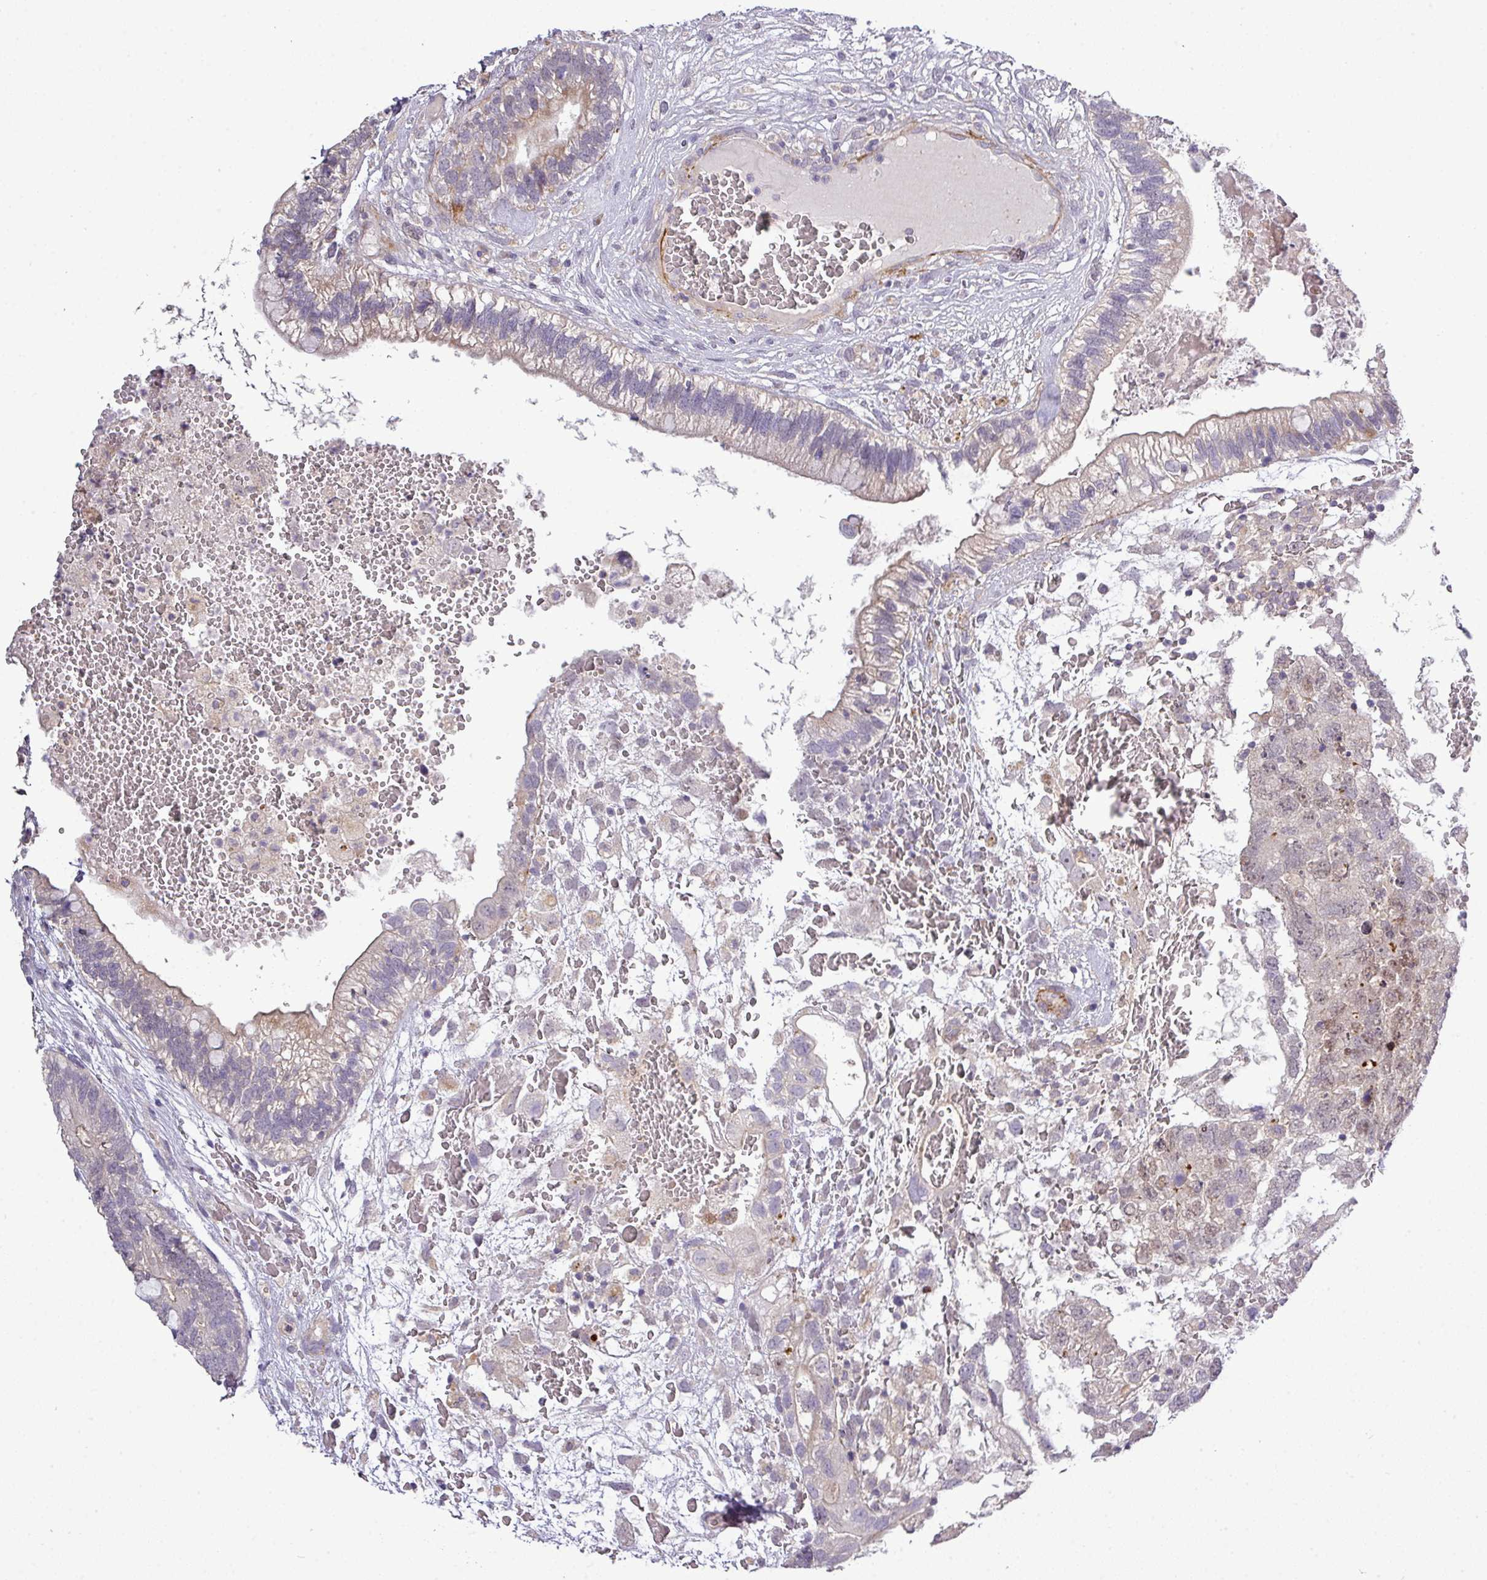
{"staining": {"intensity": "strong", "quantity": "<25%", "location": "cytoplasmic/membranous"}, "tissue": "testis cancer", "cell_type": "Tumor cells", "image_type": "cancer", "snomed": [{"axis": "morphology", "description": "Seminoma, NOS"}, {"axis": "morphology", "description": "Carcinoma, Embryonal, NOS"}, {"axis": "topography", "description": "Testis"}], "caption": "Tumor cells exhibit strong cytoplasmic/membranous expression in approximately <25% of cells in testis embryonal carcinoma.", "gene": "TPRA1", "patient": {"sex": "male", "age": 29}}